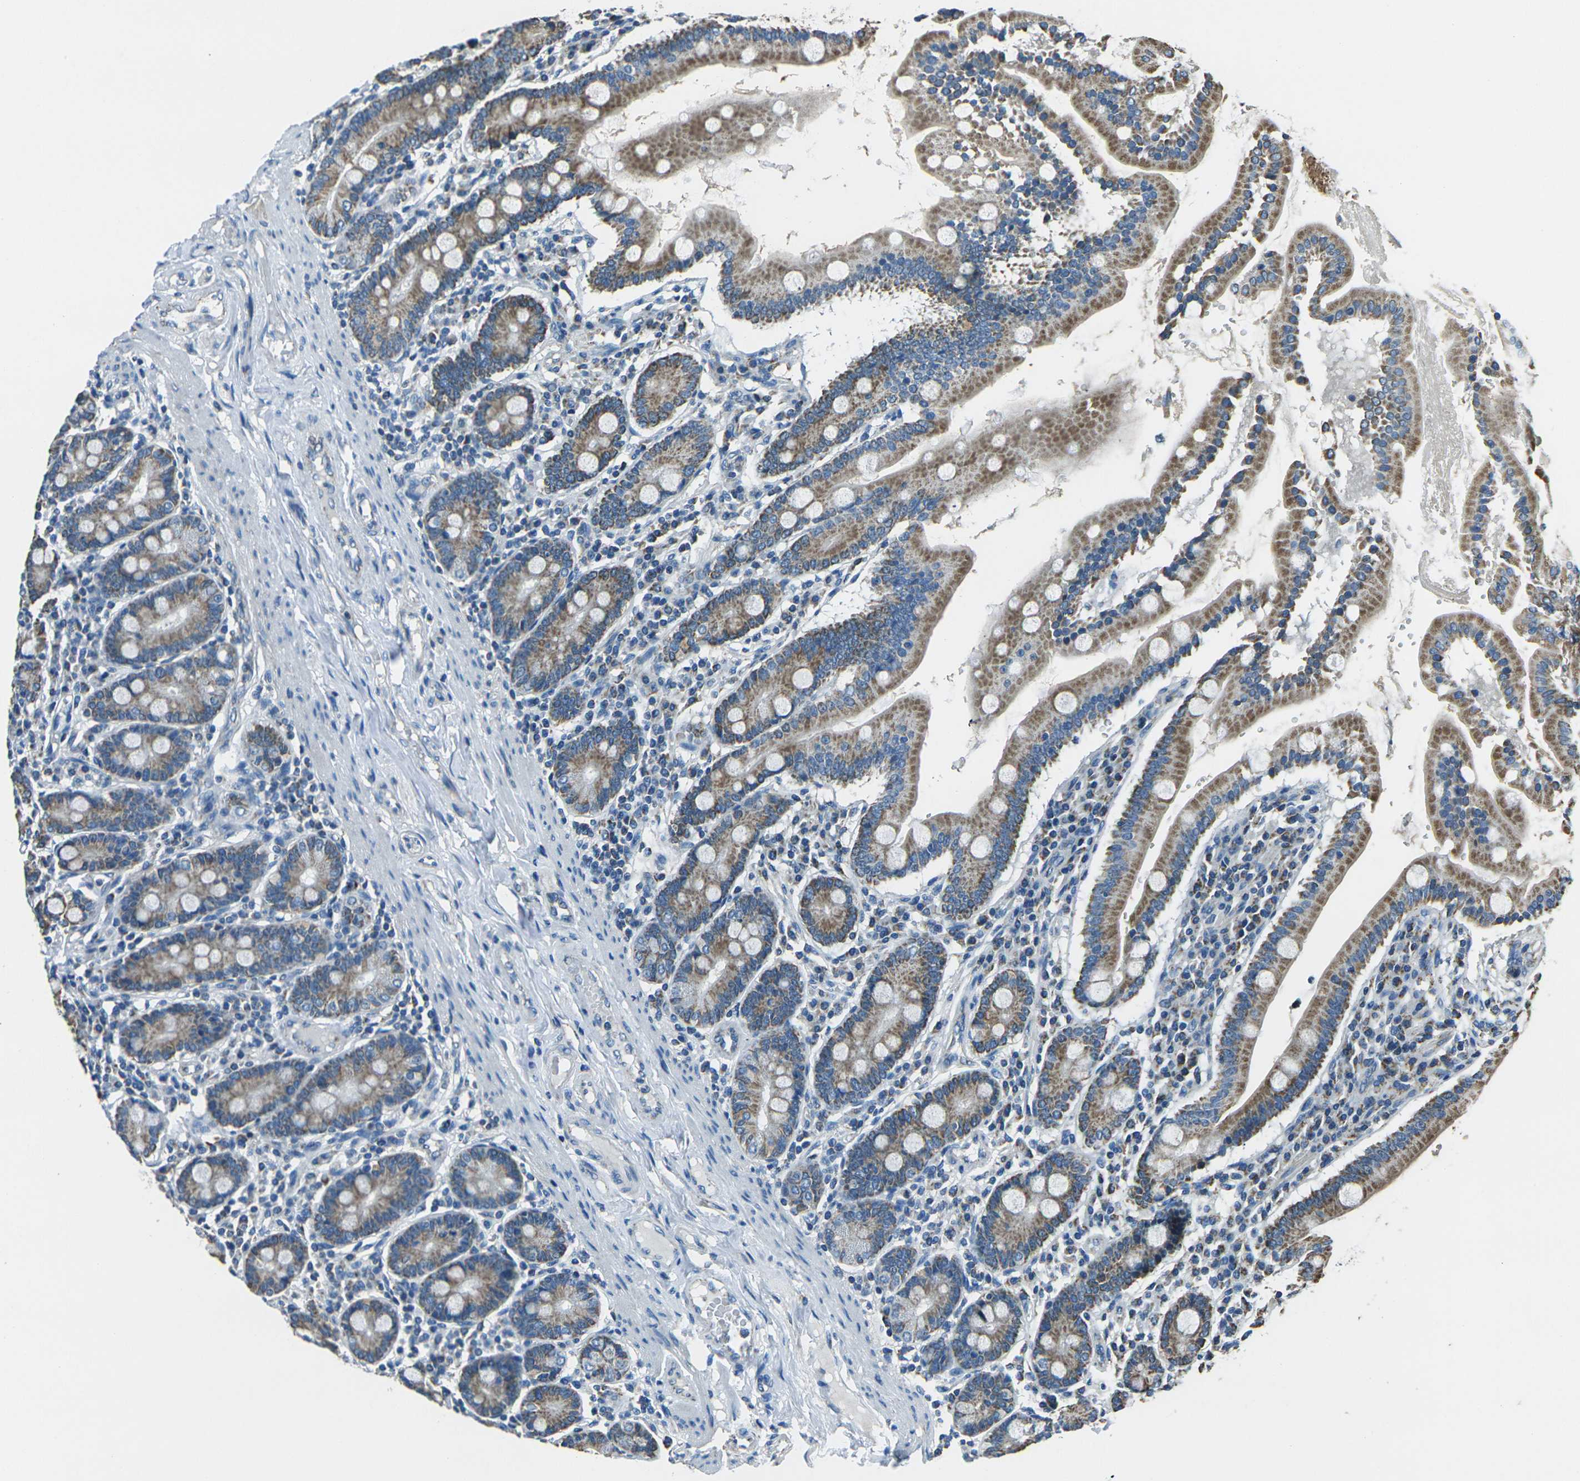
{"staining": {"intensity": "moderate", "quantity": ">75%", "location": "cytoplasmic/membranous"}, "tissue": "duodenum", "cell_type": "Glandular cells", "image_type": "normal", "snomed": [{"axis": "morphology", "description": "Normal tissue, NOS"}, {"axis": "topography", "description": "Duodenum"}], "caption": "Immunohistochemical staining of unremarkable duodenum demonstrates moderate cytoplasmic/membranous protein expression in approximately >75% of glandular cells. The staining is performed using DAB brown chromogen to label protein expression. The nuclei are counter-stained blue using hematoxylin.", "gene": "IRF3", "patient": {"sex": "male", "age": 50}}